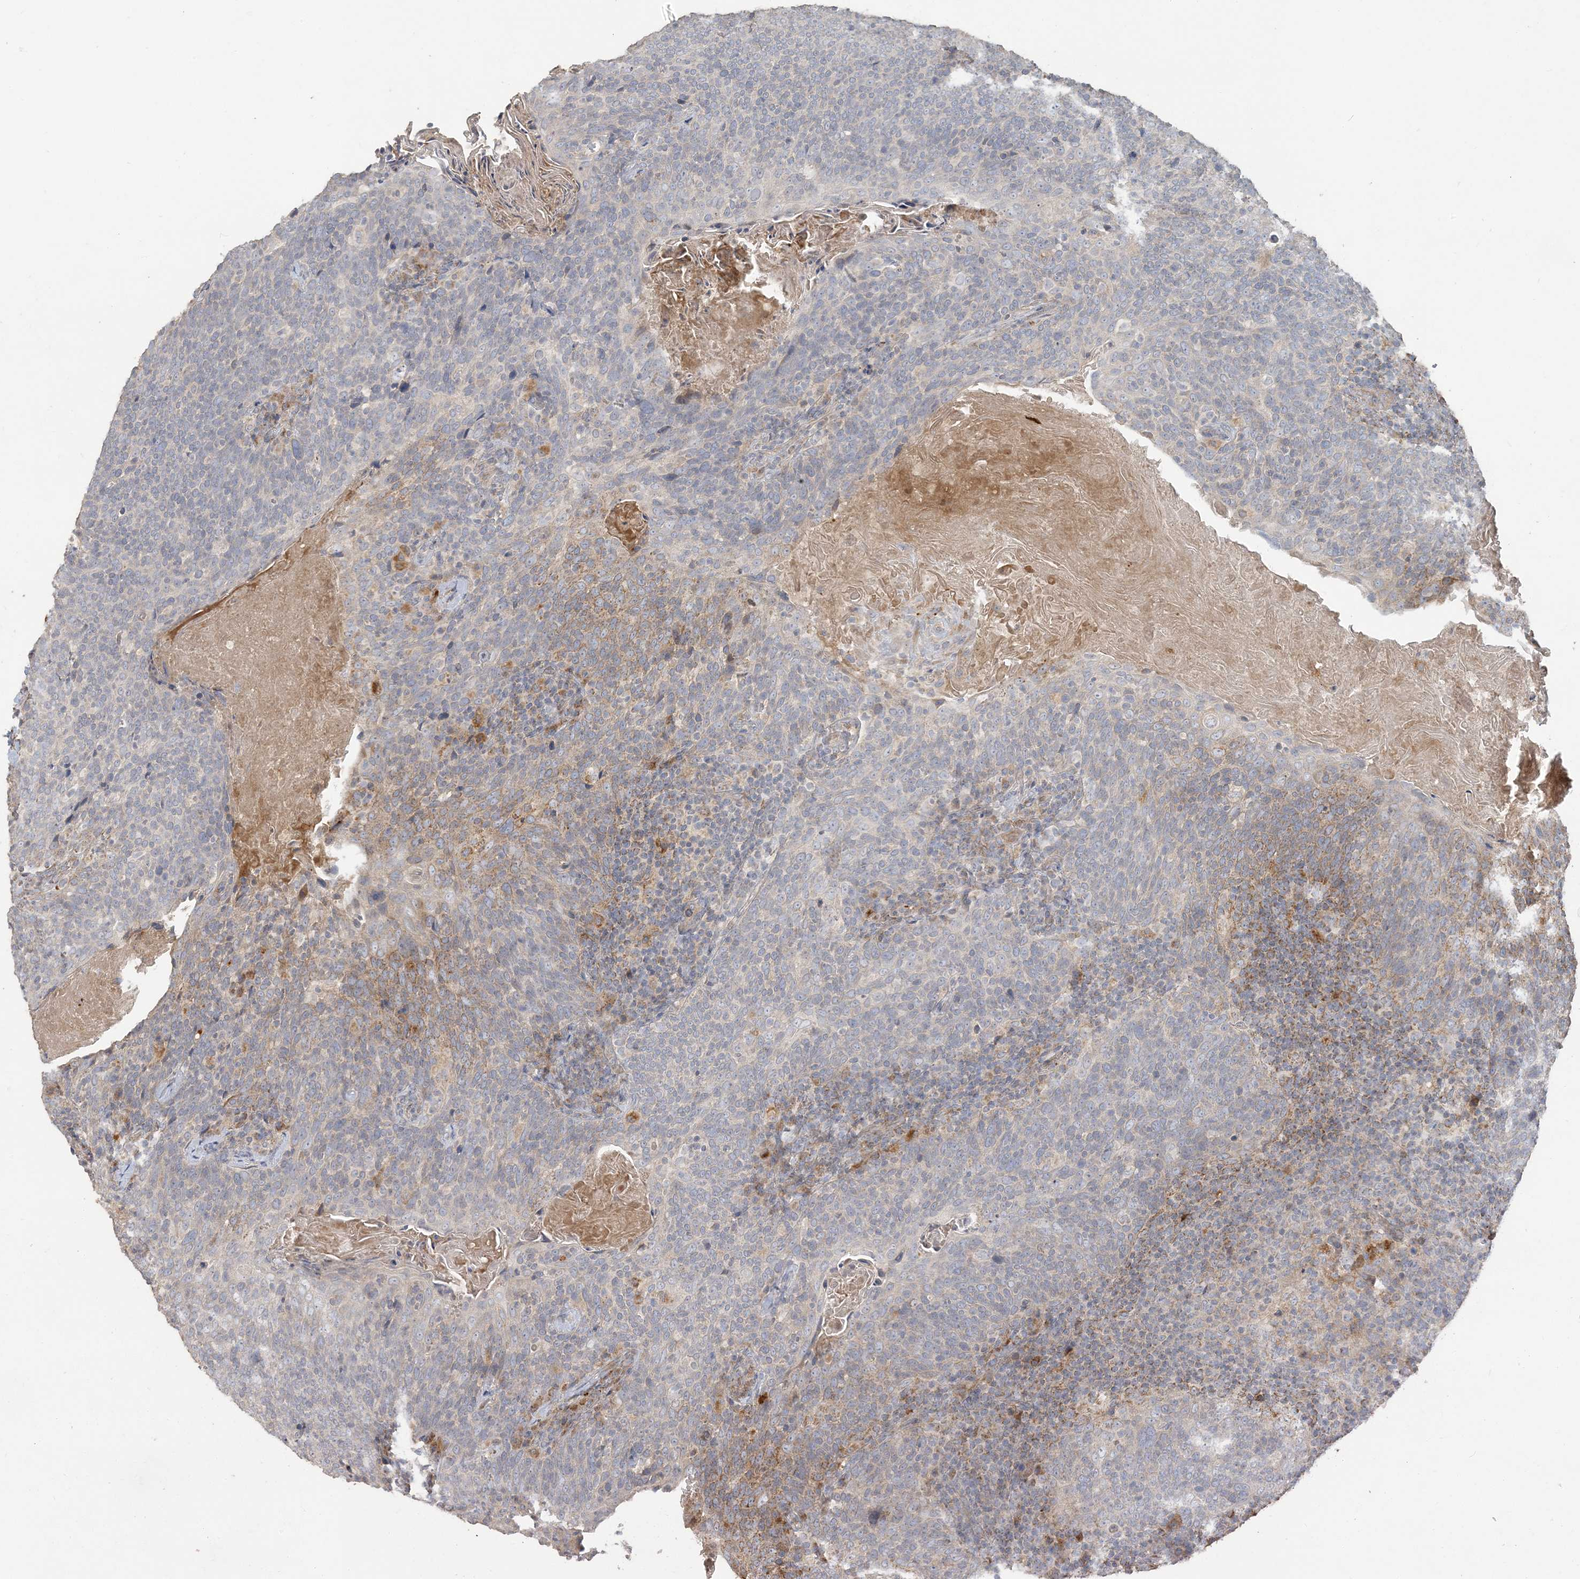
{"staining": {"intensity": "moderate", "quantity": "<25%", "location": "cytoplasmic/membranous"}, "tissue": "head and neck cancer", "cell_type": "Tumor cells", "image_type": "cancer", "snomed": [{"axis": "morphology", "description": "Squamous cell carcinoma, NOS"}, {"axis": "morphology", "description": "Squamous cell carcinoma, metastatic, NOS"}, {"axis": "topography", "description": "Lymph node"}, {"axis": "topography", "description": "Head-Neck"}], "caption": "Protein expression analysis of human head and neck metastatic squamous cell carcinoma reveals moderate cytoplasmic/membranous staining in approximately <25% of tumor cells. (DAB (3,3'-diaminobenzidine) = brown stain, brightfield microscopy at high magnification).", "gene": "LTN1", "patient": {"sex": "male", "age": 62}}